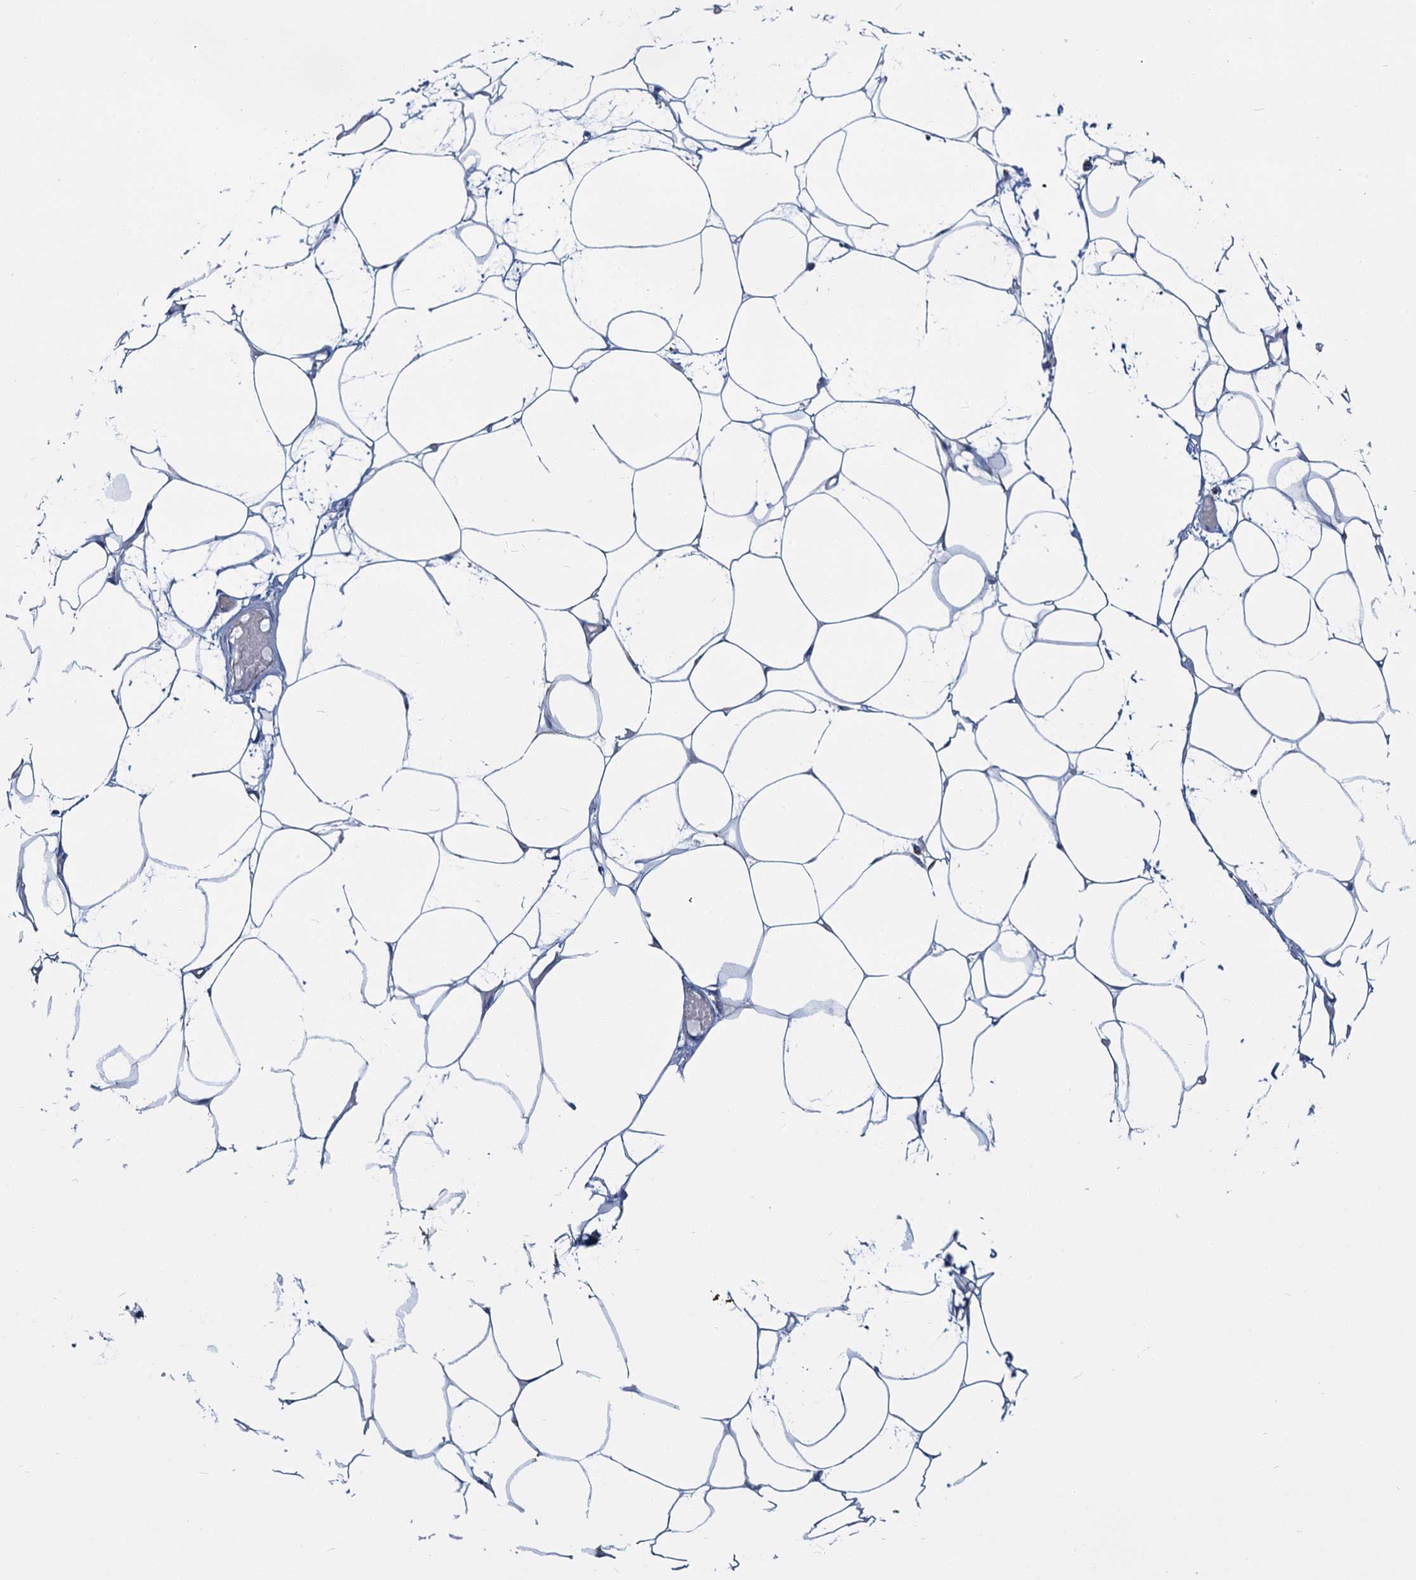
{"staining": {"intensity": "negative", "quantity": "none", "location": "none"}, "tissue": "adipose tissue", "cell_type": "Adipocytes", "image_type": "normal", "snomed": [{"axis": "morphology", "description": "Normal tissue, NOS"}, {"axis": "topography", "description": "Breast"}], "caption": "This histopathology image is of unremarkable adipose tissue stained with IHC to label a protein in brown with the nuclei are counter-stained blue. There is no staining in adipocytes.", "gene": "CCP110", "patient": {"sex": "female", "age": 23}}